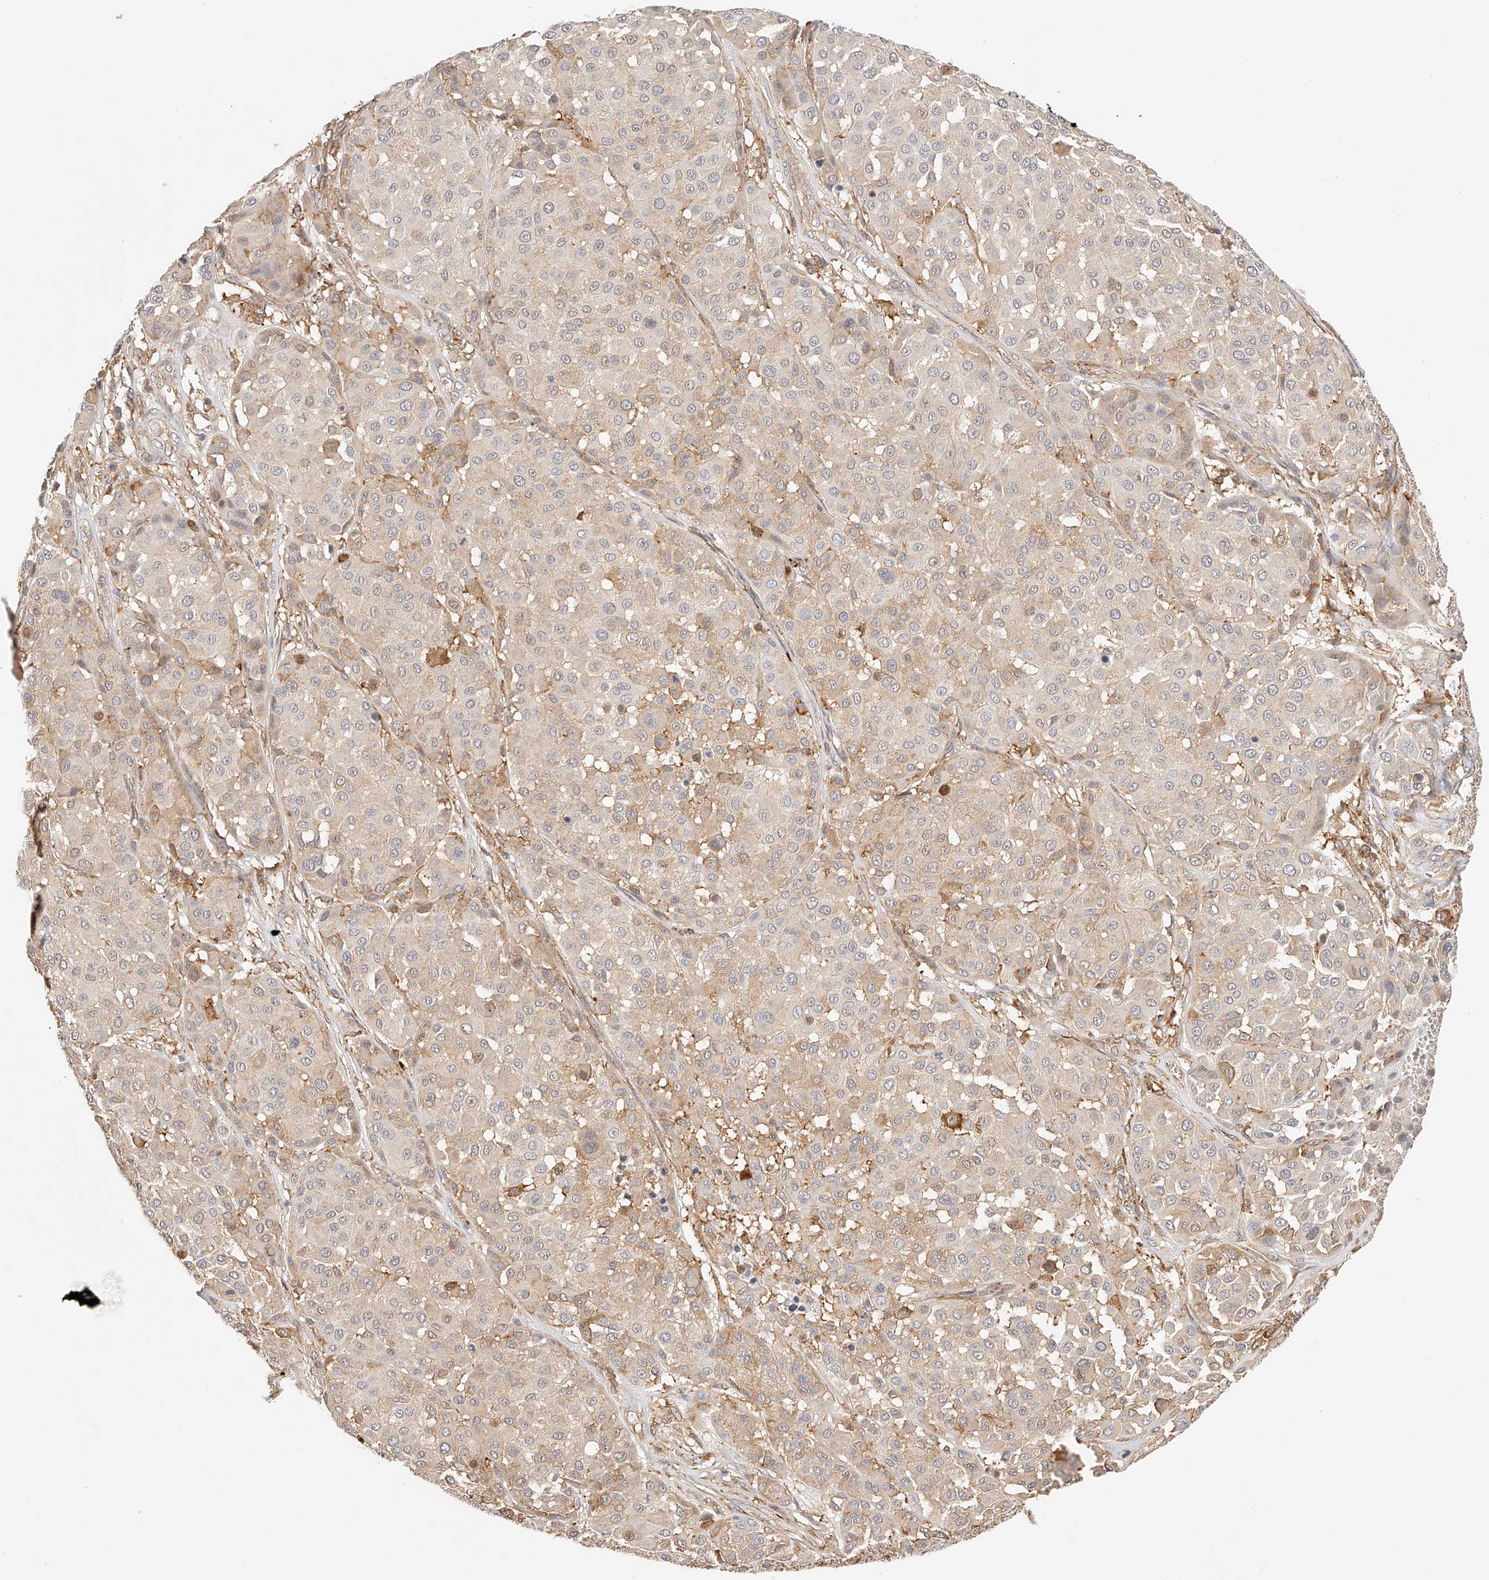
{"staining": {"intensity": "weak", "quantity": "25%-75%", "location": "cytoplasmic/membranous"}, "tissue": "melanoma", "cell_type": "Tumor cells", "image_type": "cancer", "snomed": [{"axis": "morphology", "description": "Malignant melanoma, Metastatic site"}, {"axis": "topography", "description": "Soft tissue"}], "caption": "Protein expression analysis of human malignant melanoma (metastatic site) reveals weak cytoplasmic/membranous staining in approximately 25%-75% of tumor cells. Nuclei are stained in blue.", "gene": "SYNC", "patient": {"sex": "male", "age": 41}}